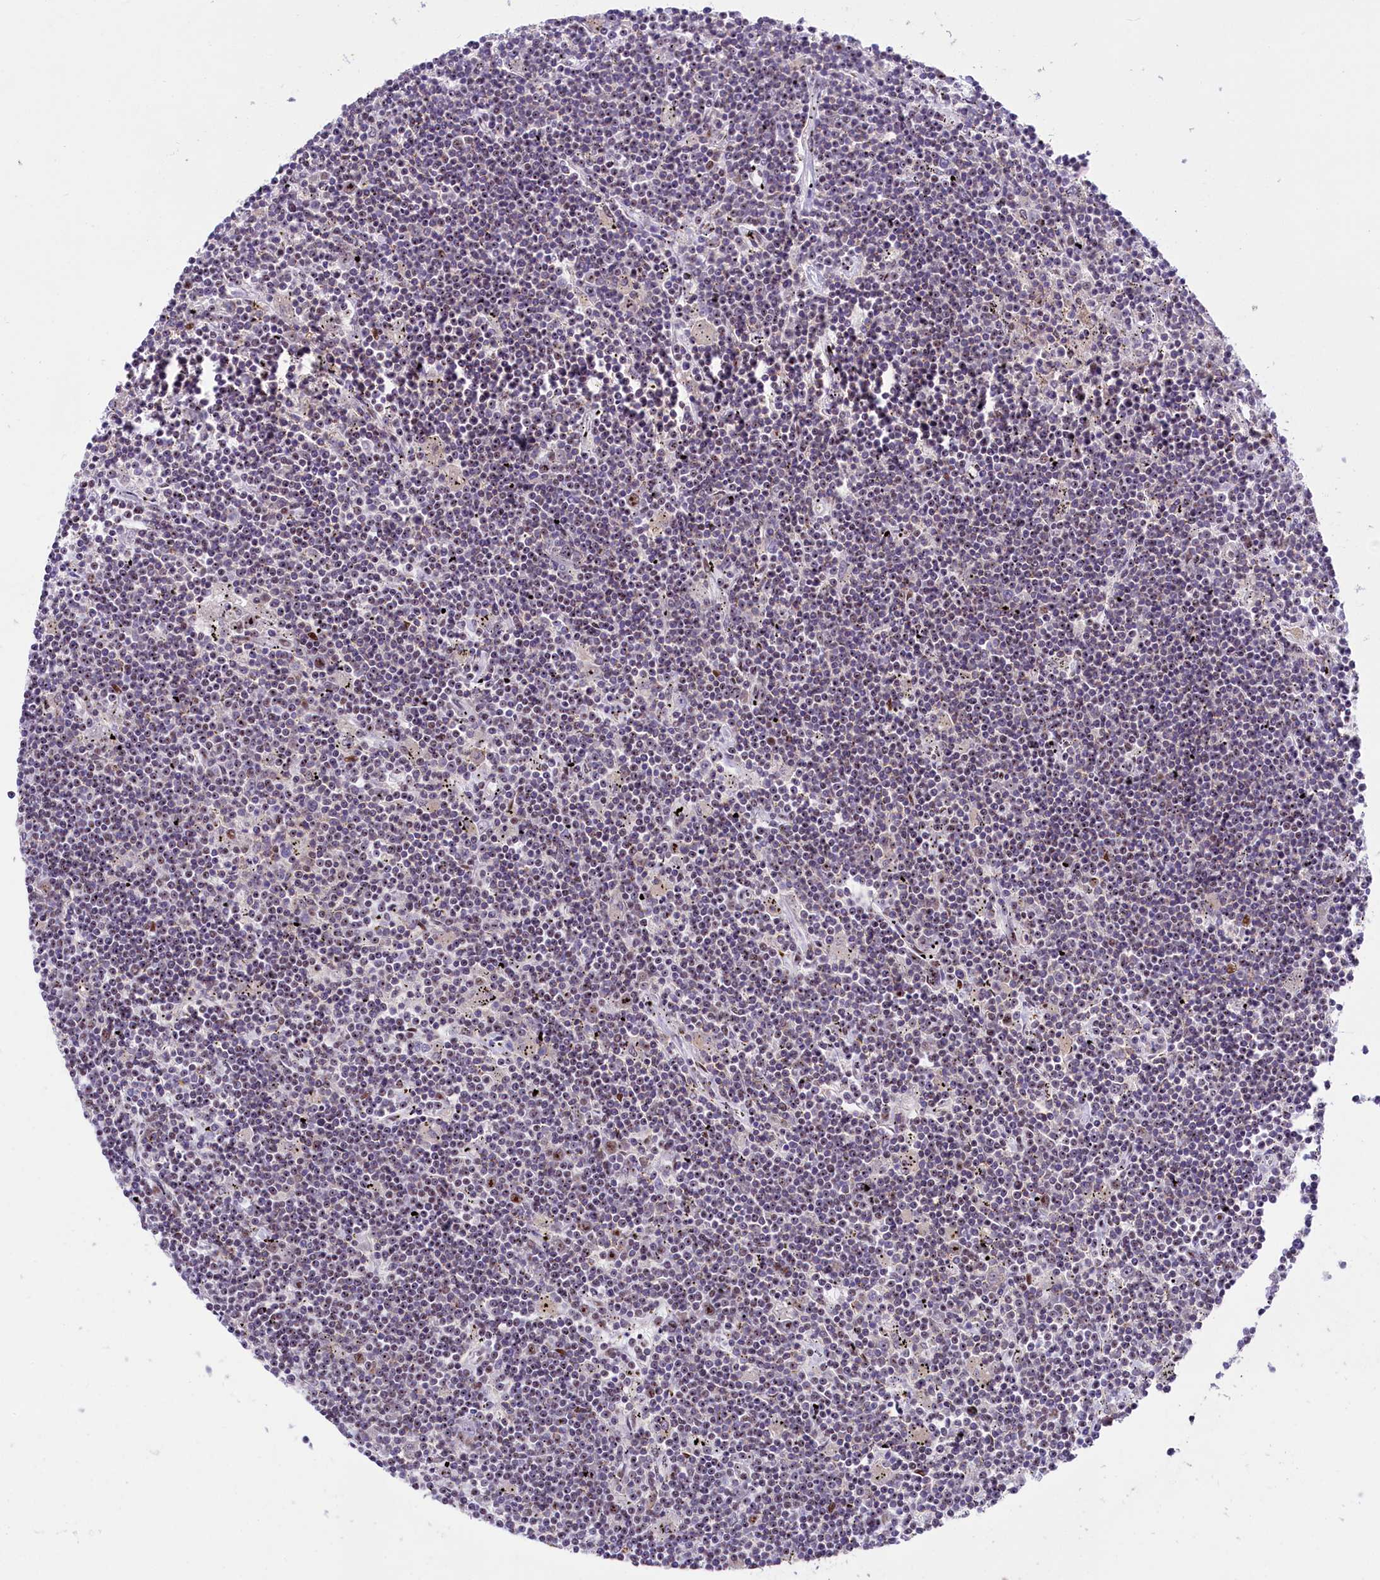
{"staining": {"intensity": "negative", "quantity": "none", "location": "none"}, "tissue": "lymphoma", "cell_type": "Tumor cells", "image_type": "cancer", "snomed": [{"axis": "morphology", "description": "Malignant lymphoma, non-Hodgkin's type, Low grade"}, {"axis": "topography", "description": "Spleen"}], "caption": "Malignant lymphoma, non-Hodgkin's type (low-grade) stained for a protein using immunohistochemistry (IHC) reveals no staining tumor cells.", "gene": "ANKS3", "patient": {"sex": "male", "age": 76}}